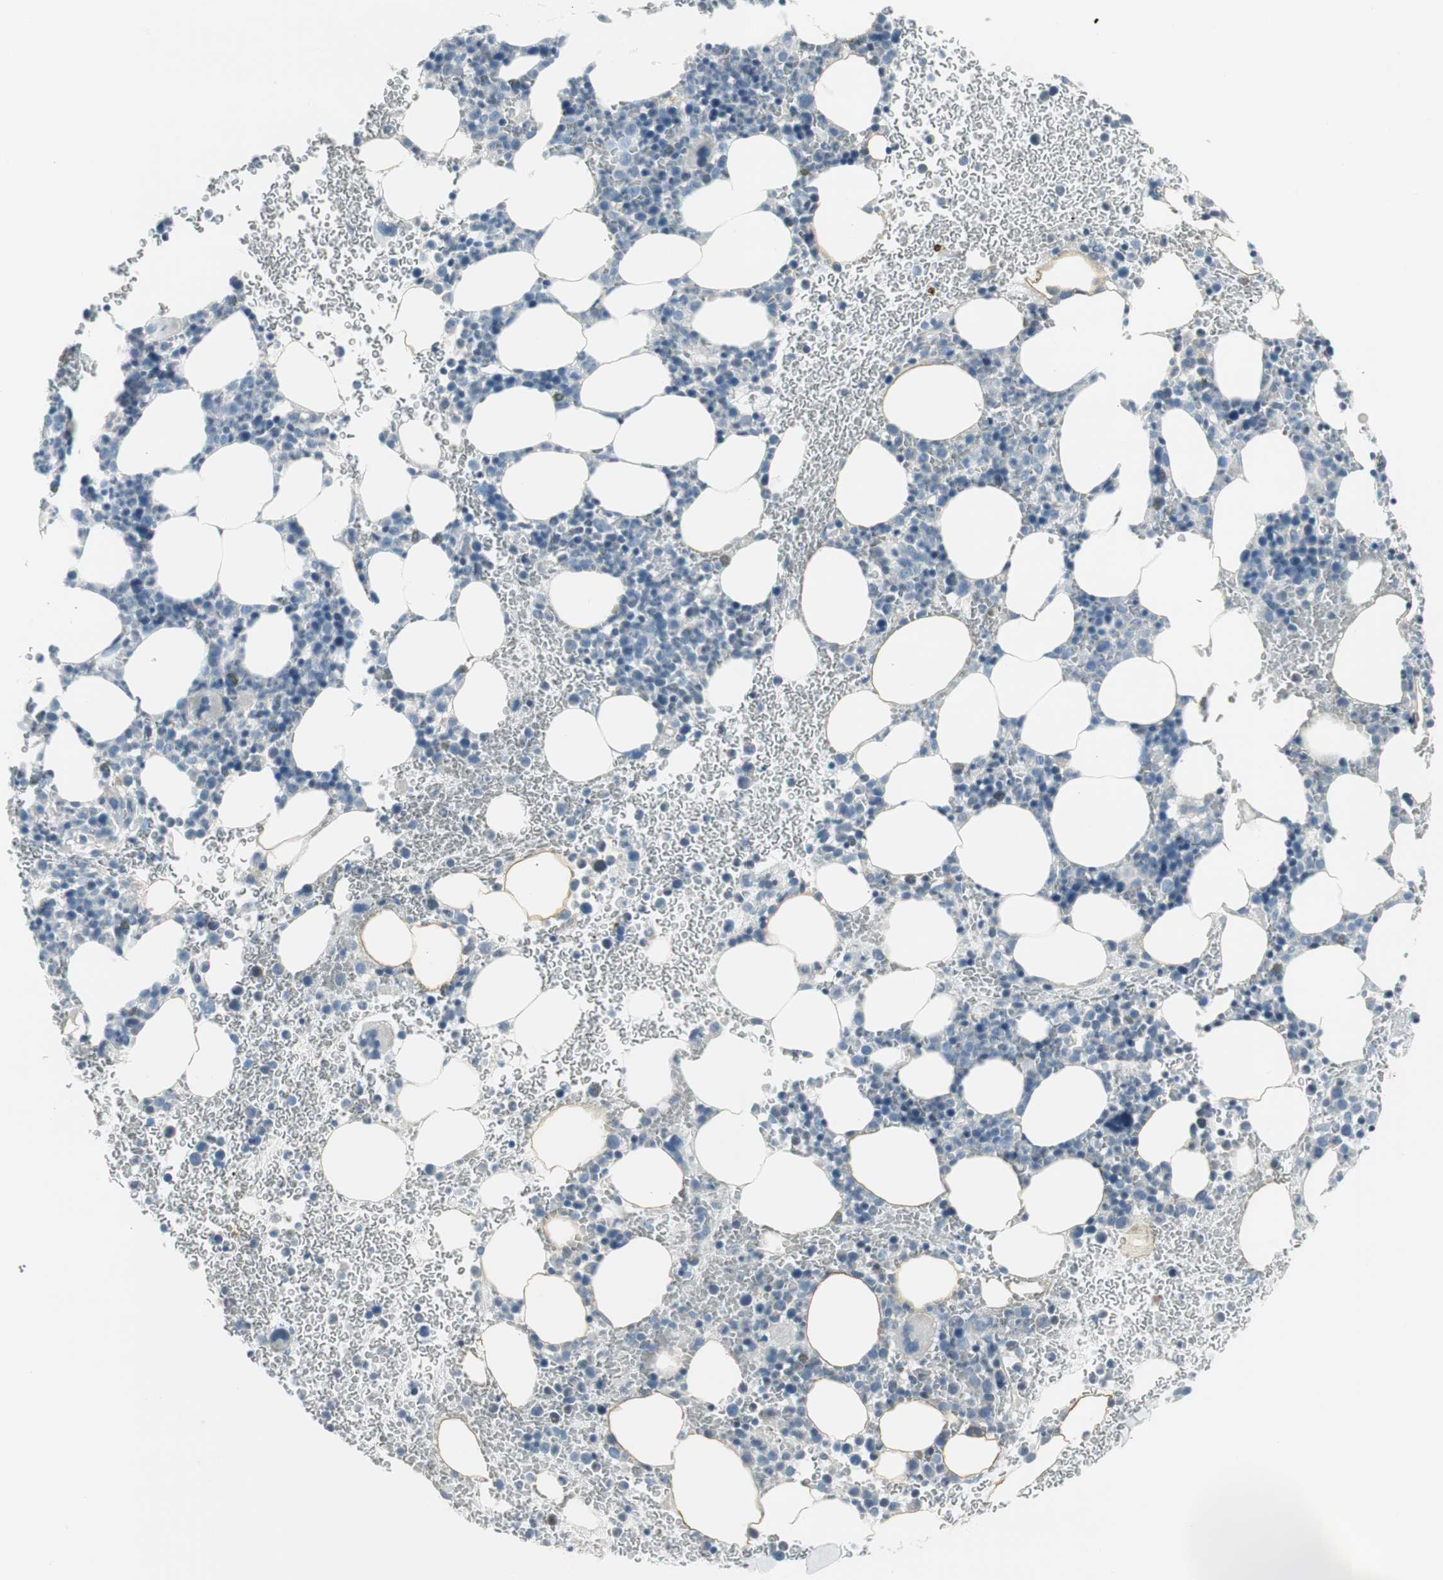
{"staining": {"intensity": "negative", "quantity": "none", "location": "none"}, "tissue": "bone marrow", "cell_type": "Hematopoietic cells", "image_type": "normal", "snomed": [{"axis": "morphology", "description": "Normal tissue, NOS"}, {"axis": "morphology", "description": "Inflammation, NOS"}, {"axis": "topography", "description": "Bone marrow"}], "caption": "An IHC image of normal bone marrow is shown. There is no staining in hematopoietic cells of bone marrow. (Brightfield microscopy of DAB (3,3'-diaminobenzidine) immunohistochemistry (IHC) at high magnification).", "gene": "AGR2", "patient": {"sex": "female", "age": 54}}